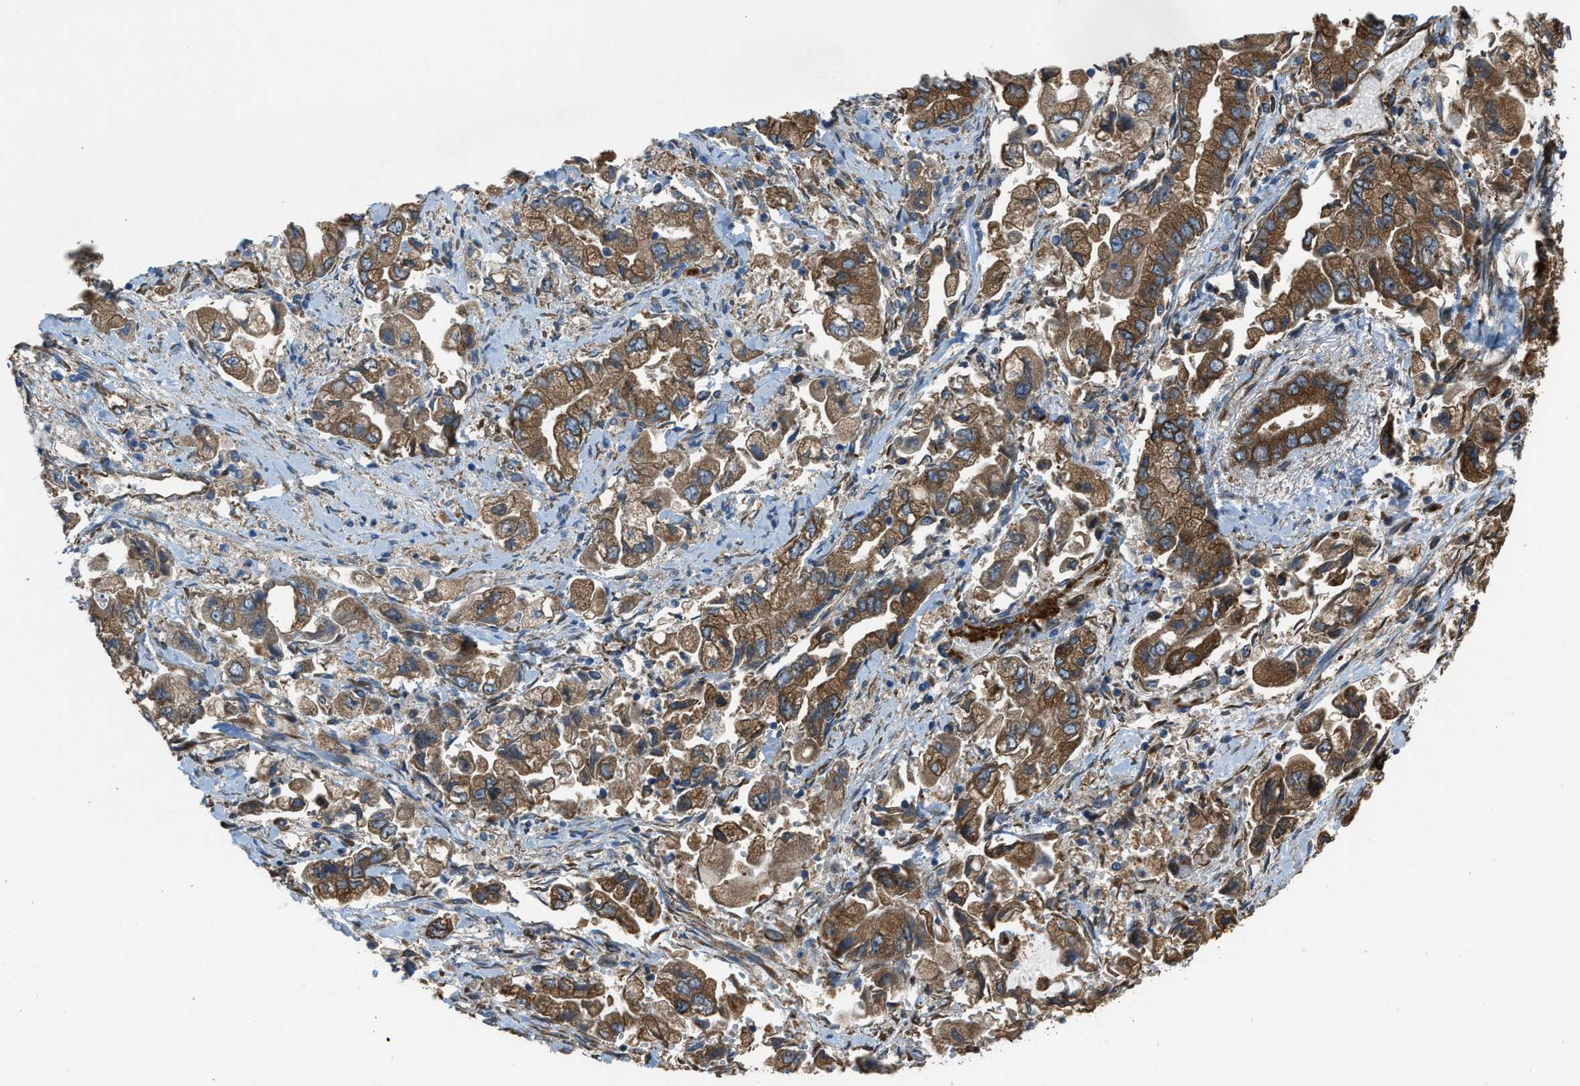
{"staining": {"intensity": "moderate", "quantity": ">75%", "location": "cytoplasmic/membranous"}, "tissue": "stomach cancer", "cell_type": "Tumor cells", "image_type": "cancer", "snomed": [{"axis": "morphology", "description": "Normal tissue, NOS"}, {"axis": "morphology", "description": "Adenocarcinoma, NOS"}, {"axis": "topography", "description": "Stomach"}], "caption": "IHC micrograph of neoplastic tissue: human stomach cancer stained using immunohistochemistry shows medium levels of moderate protein expression localized specifically in the cytoplasmic/membranous of tumor cells, appearing as a cytoplasmic/membranous brown color.", "gene": "TRPC1", "patient": {"sex": "male", "age": 62}}